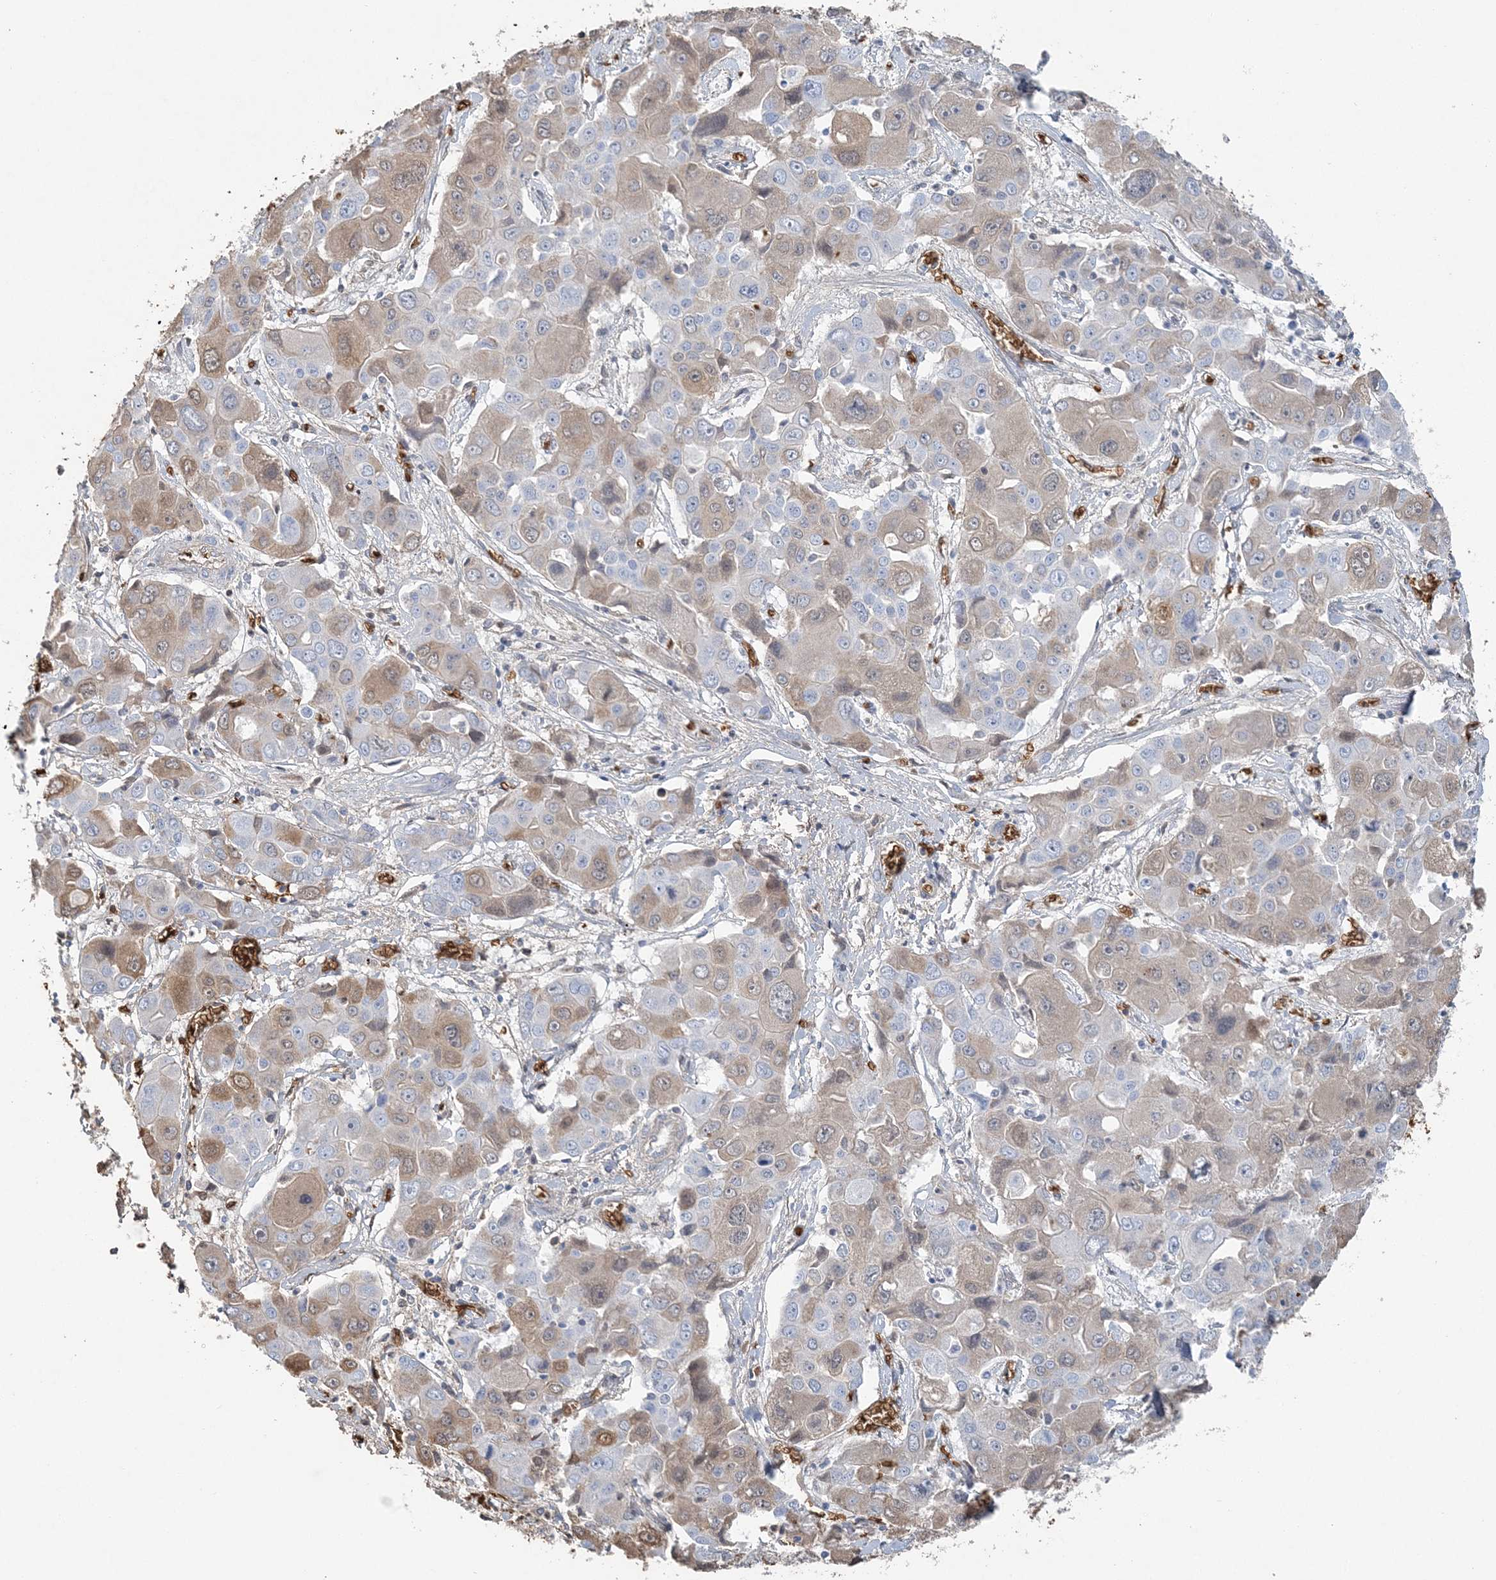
{"staining": {"intensity": "weak", "quantity": "25%-75%", "location": "cytoplasmic/membranous"}, "tissue": "liver cancer", "cell_type": "Tumor cells", "image_type": "cancer", "snomed": [{"axis": "morphology", "description": "Cholangiocarcinoma"}, {"axis": "topography", "description": "Liver"}], "caption": "Tumor cells display low levels of weak cytoplasmic/membranous expression in about 25%-75% of cells in human liver cholangiocarcinoma. Ihc stains the protein of interest in brown and the nuclei are stained blue.", "gene": "HBD", "patient": {"sex": "male", "age": 67}}